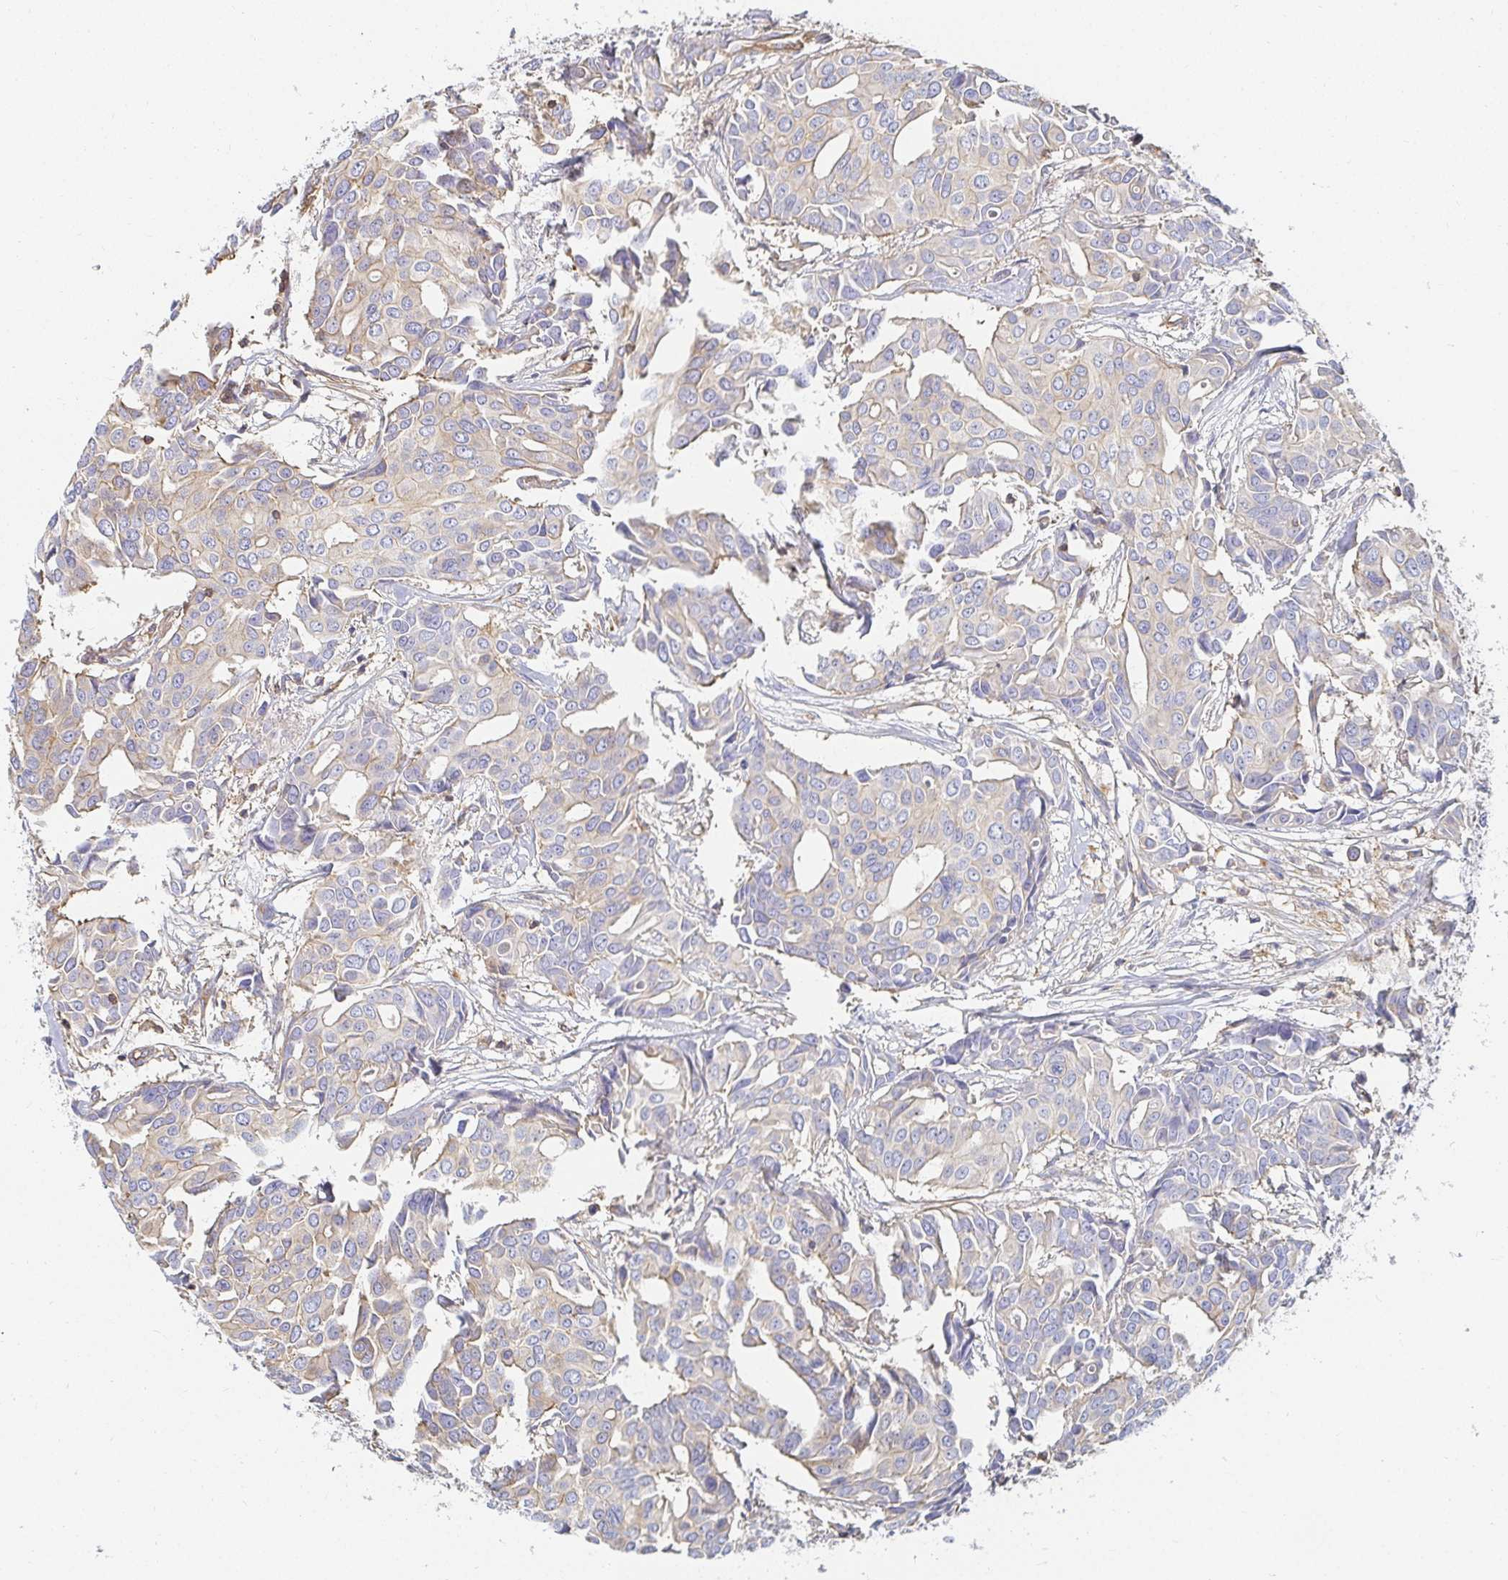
{"staining": {"intensity": "weak", "quantity": "25%-75%", "location": "cytoplasmic/membranous"}, "tissue": "breast cancer", "cell_type": "Tumor cells", "image_type": "cancer", "snomed": [{"axis": "morphology", "description": "Duct carcinoma"}, {"axis": "topography", "description": "Breast"}], "caption": "DAB (3,3'-diaminobenzidine) immunohistochemical staining of infiltrating ductal carcinoma (breast) exhibits weak cytoplasmic/membranous protein staining in approximately 25%-75% of tumor cells.", "gene": "TSPAN19", "patient": {"sex": "female", "age": 54}}